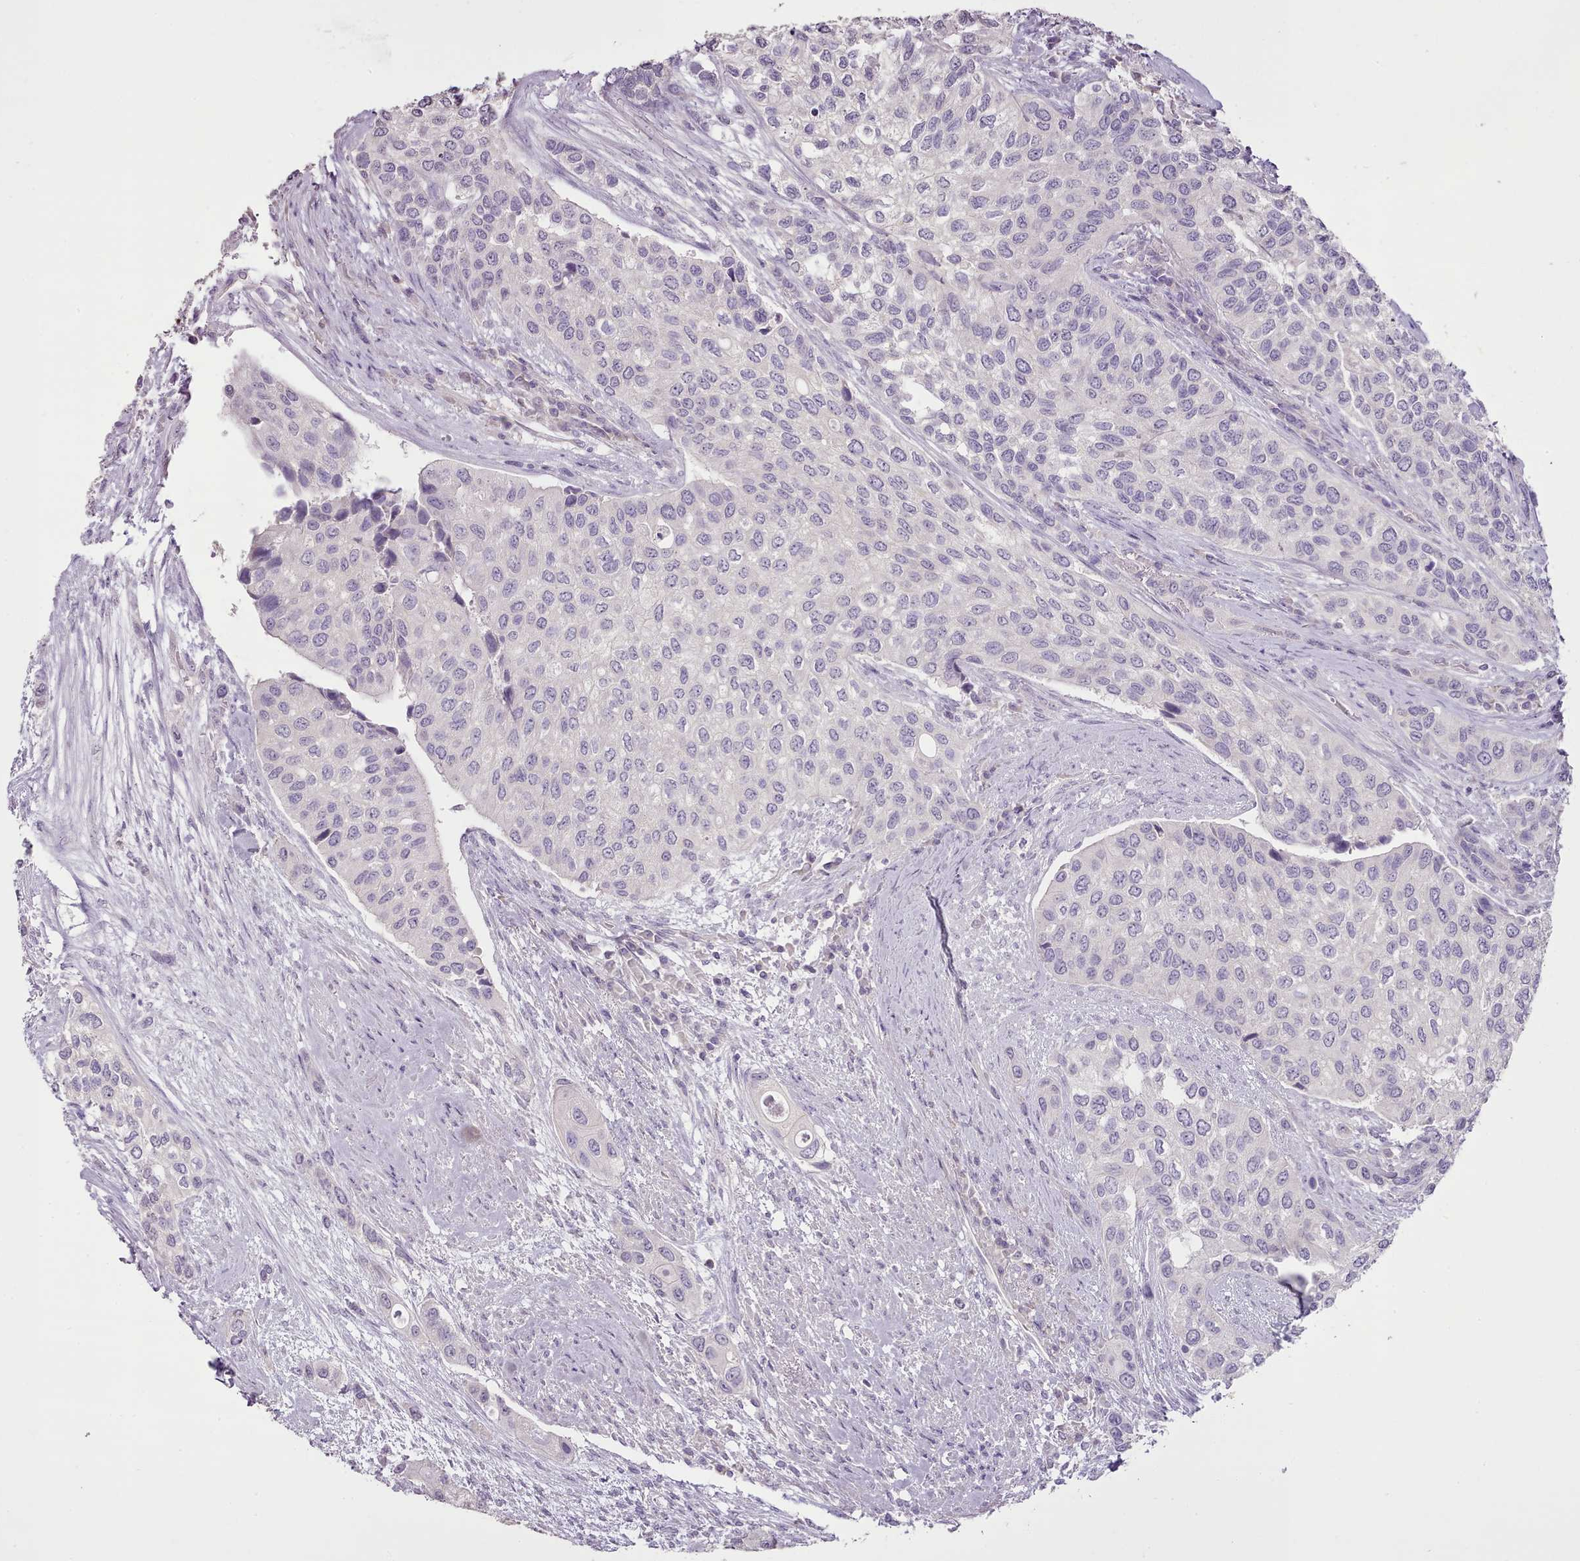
{"staining": {"intensity": "negative", "quantity": "none", "location": "none"}, "tissue": "urothelial cancer", "cell_type": "Tumor cells", "image_type": "cancer", "snomed": [{"axis": "morphology", "description": "Normal tissue, NOS"}, {"axis": "morphology", "description": "Urothelial carcinoma, High grade"}, {"axis": "topography", "description": "Vascular tissue"}, {"axis": "topography", "description": "Urinary bladder"}], "caption": "High magnification brightfield microscopy of urothelial carcinoma (high-grade) stained with DAB (3,3'-diaminobenzidine) (brown) and counterstained with hematoxylin (blue): tumor cells show no significant expression.", "gene": "BLOC1S2", "patient": {"sex": "female", "age": 56}}